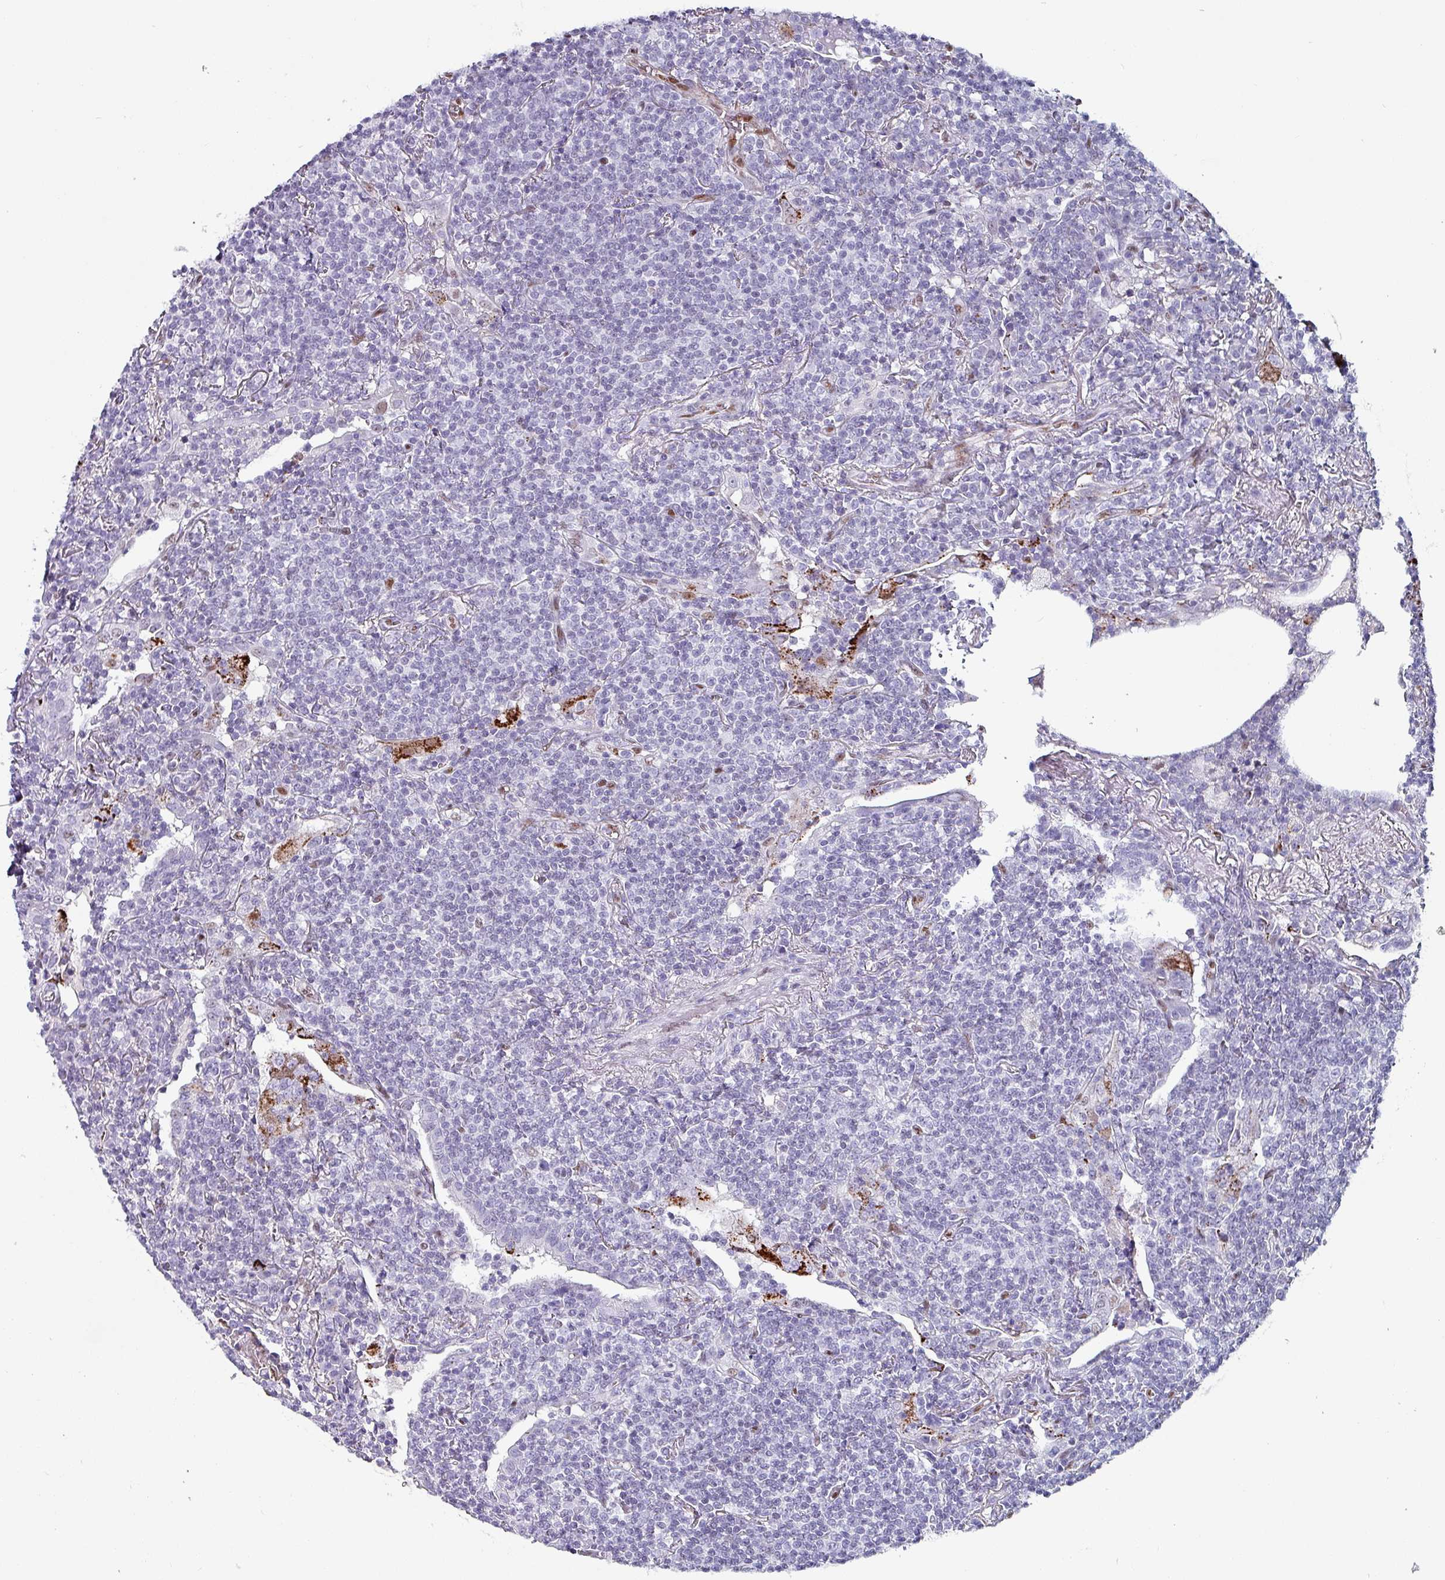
{"staining": {"intensity": "negative", "quantity": "none", "location": "none"}, "tissue": "lymphoma", "cell_type": "Tumor cells", "image_type": "cancer", "snomed": [{"axis": "morphology", "description": "Malignant lymphoma, non-Hodgkin's type, Low grade"}, {"axis": "topography", "description": "Lung"}], "caption": "The histopathology image demonstrates no significant staining in tumor cells of lymphoma. (DAB (3,3'-diaminobenzidine) immunohistochemistry visualized using brightfield microscopy, high magnification).", "gene": "ZNF816-ZNF321P", "patient": {"sex": "female", "age": 71}}